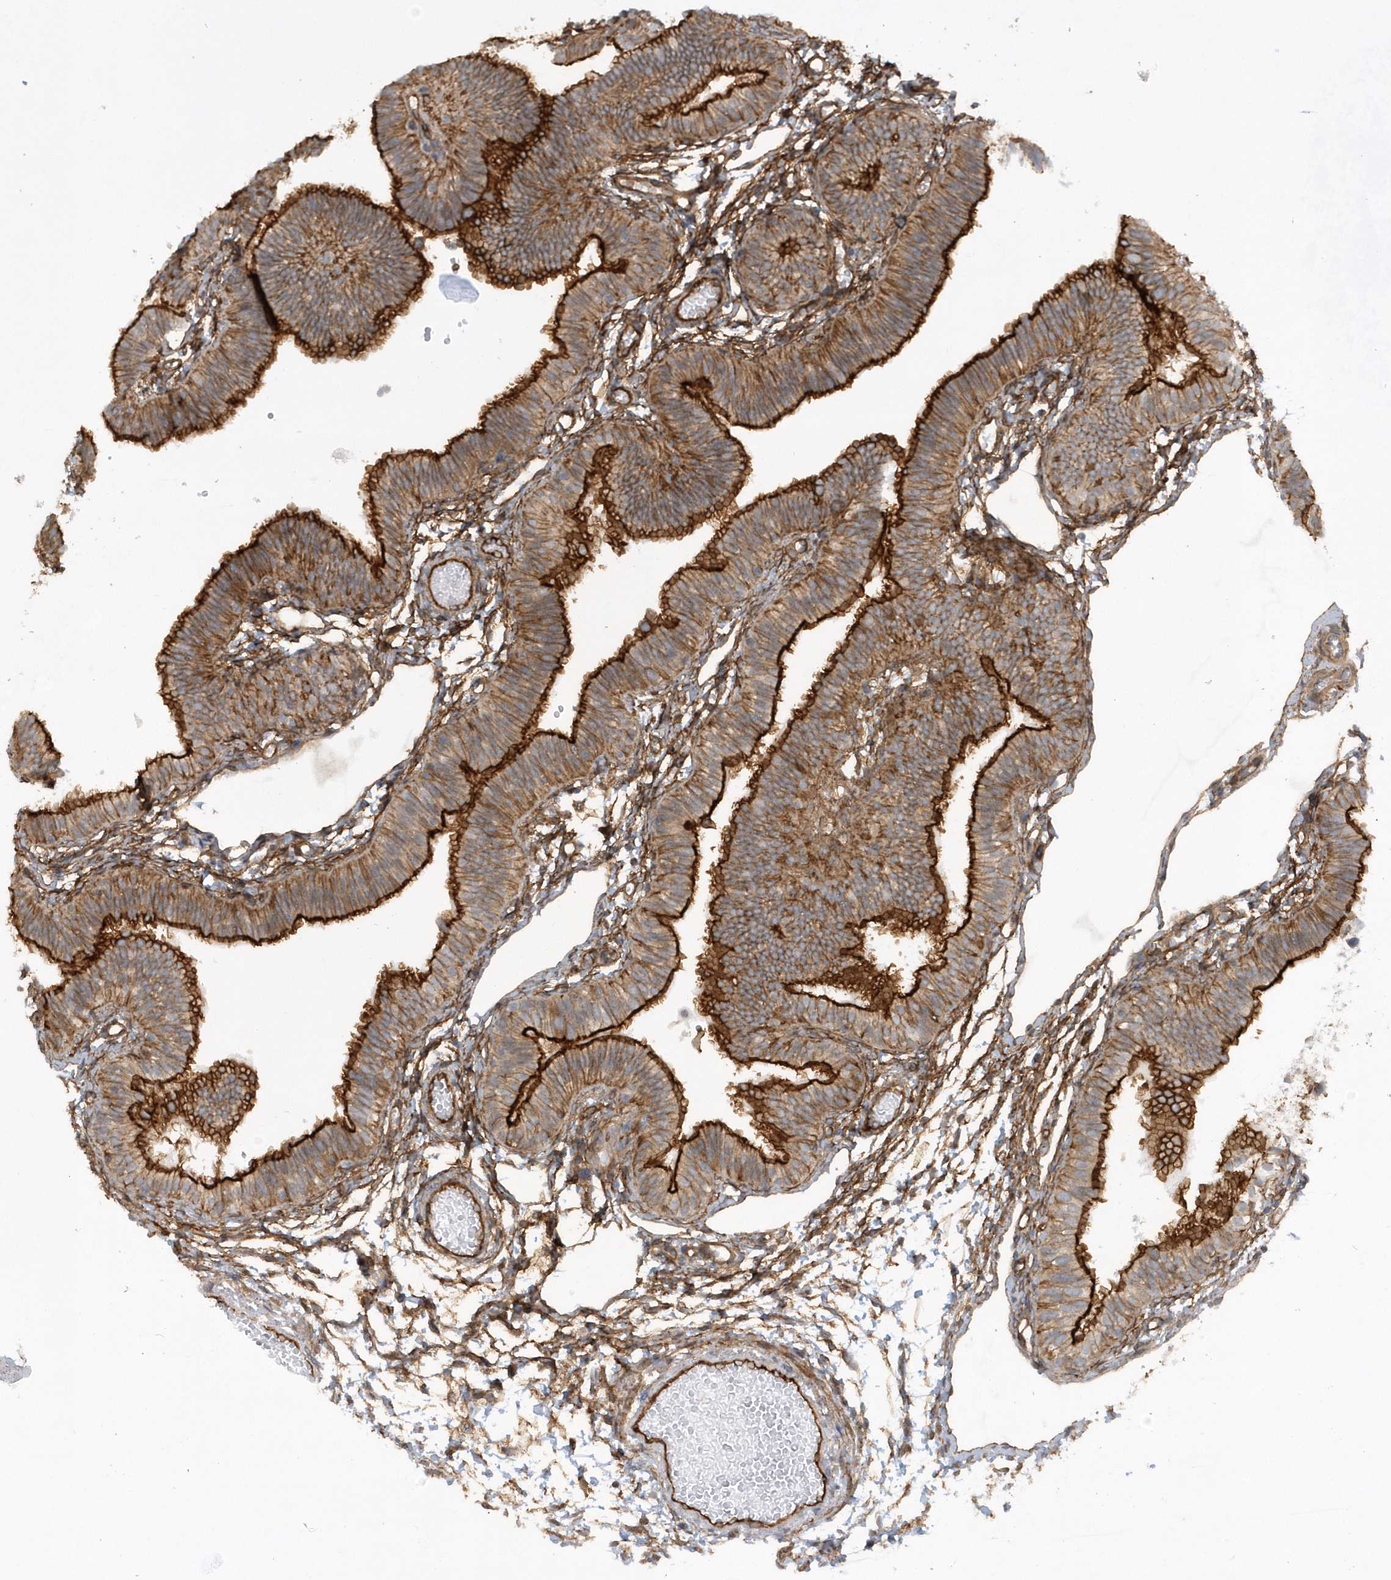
{"staining": {"intensity": "strong", "quantity": "25%-75%", "location": "cytoplasmic/membranous"}, "tissue": "fallopian tube", "cell_type": "Glandular cells", "image_type": "normal", "snomed": [{"axis": "morphology", "description": "Normal tissue, NOS"}, {"axis": "topography", "description": "Fallopian tube"}], "caption": "Human fallopian tube stained with a brown dye reveals strong cytoplasmic/membranous positive expression in about 25%-75% of glandular cells.", "gene": "RAI14", "patient": {"sex": "female", "age": 35}}